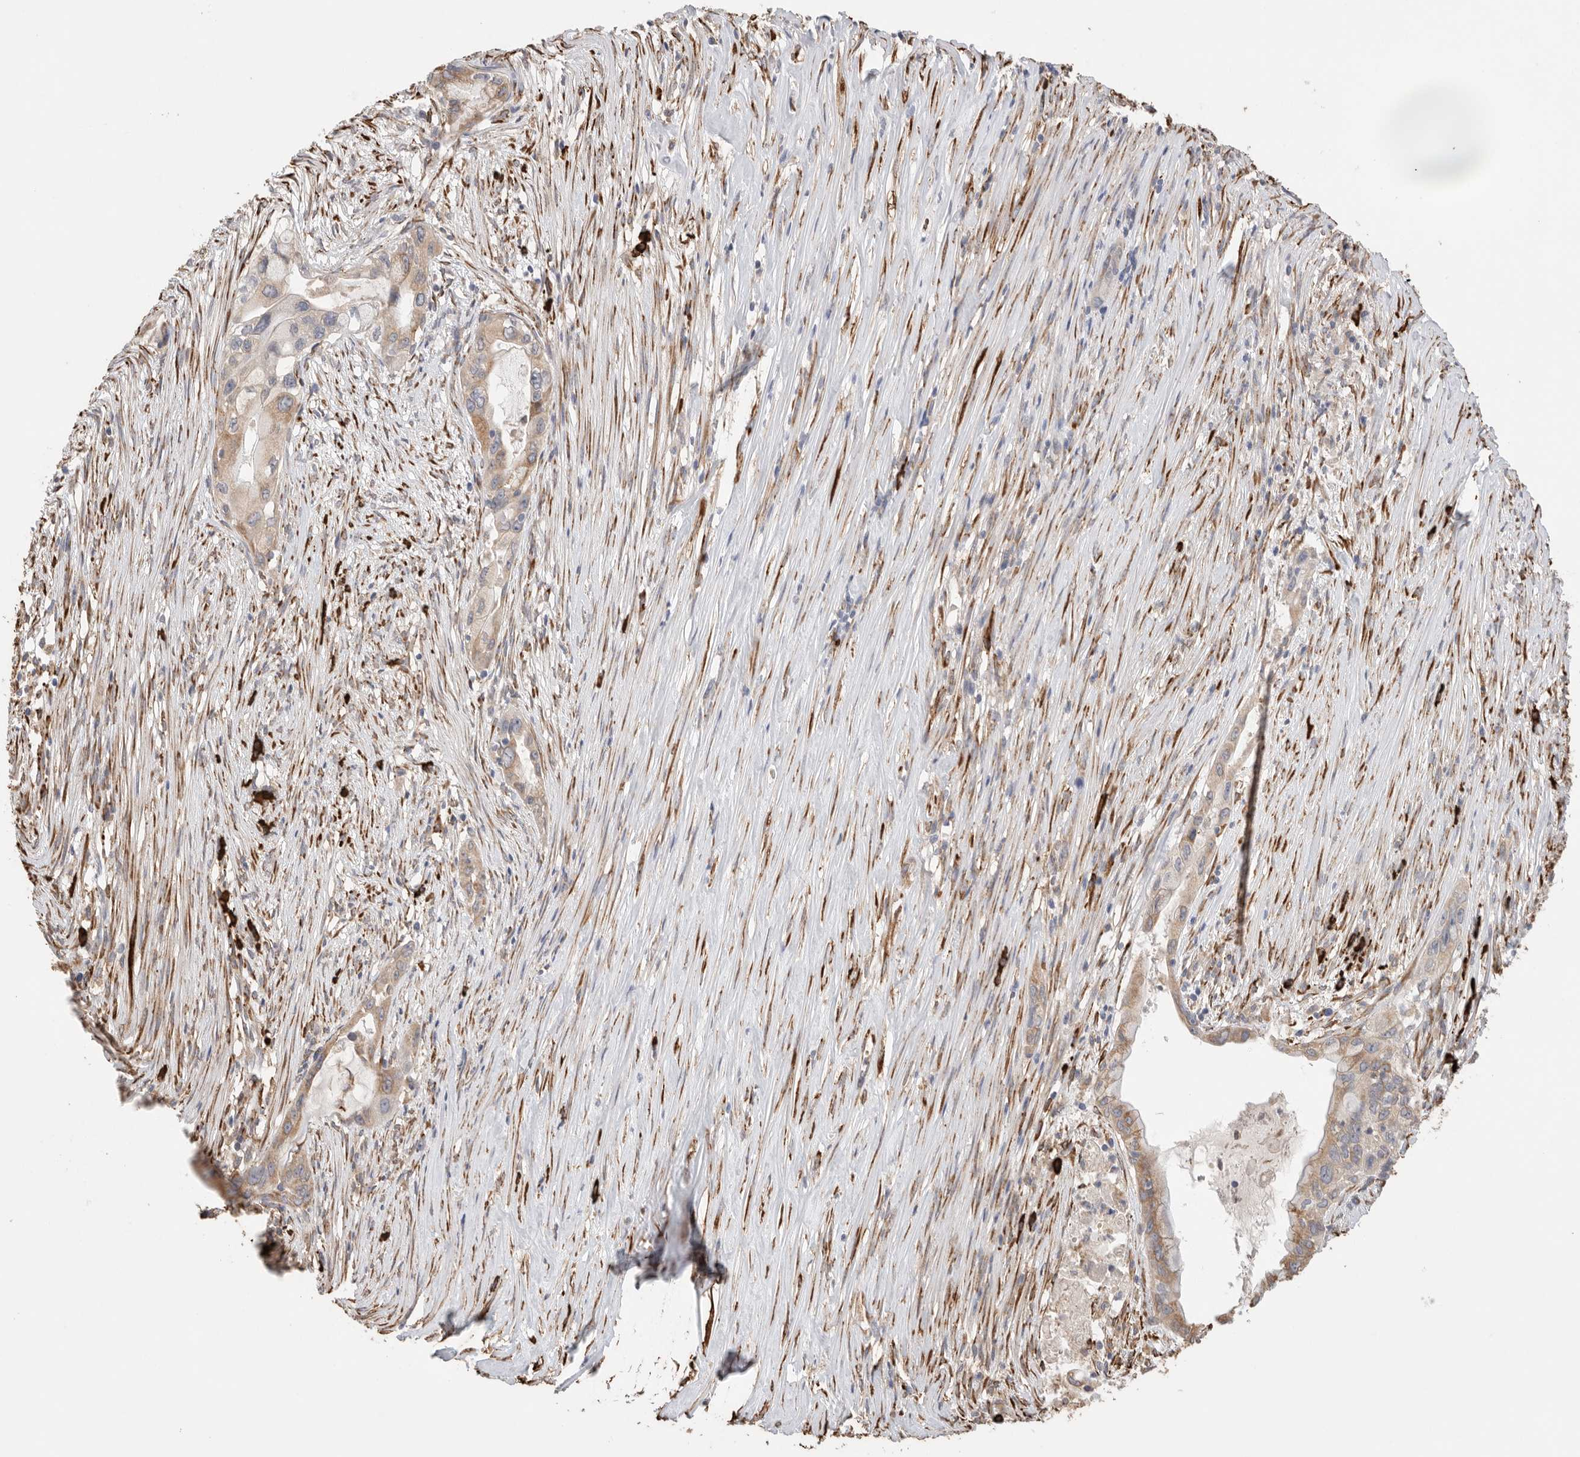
{"staining": {"intensity": "weak", "quantity": ">75%", "location": "cytoplasmic/membranous"}, "tissue": "pancreatic cancer", "cell_type": "Tumor cells", "image_type": "cancer", "snomed": [{"axis": "morphology", "description": "Adenocarcinoma, NOS"}, {"axis": "topography", "description": "Pancreas"}], "caption": "Pancreatic cancer stained with a protein marker reveals weak staining in tumor cells.", "gene": "BLOC1S5", "patient": {"sex": "male", "age": 53}}